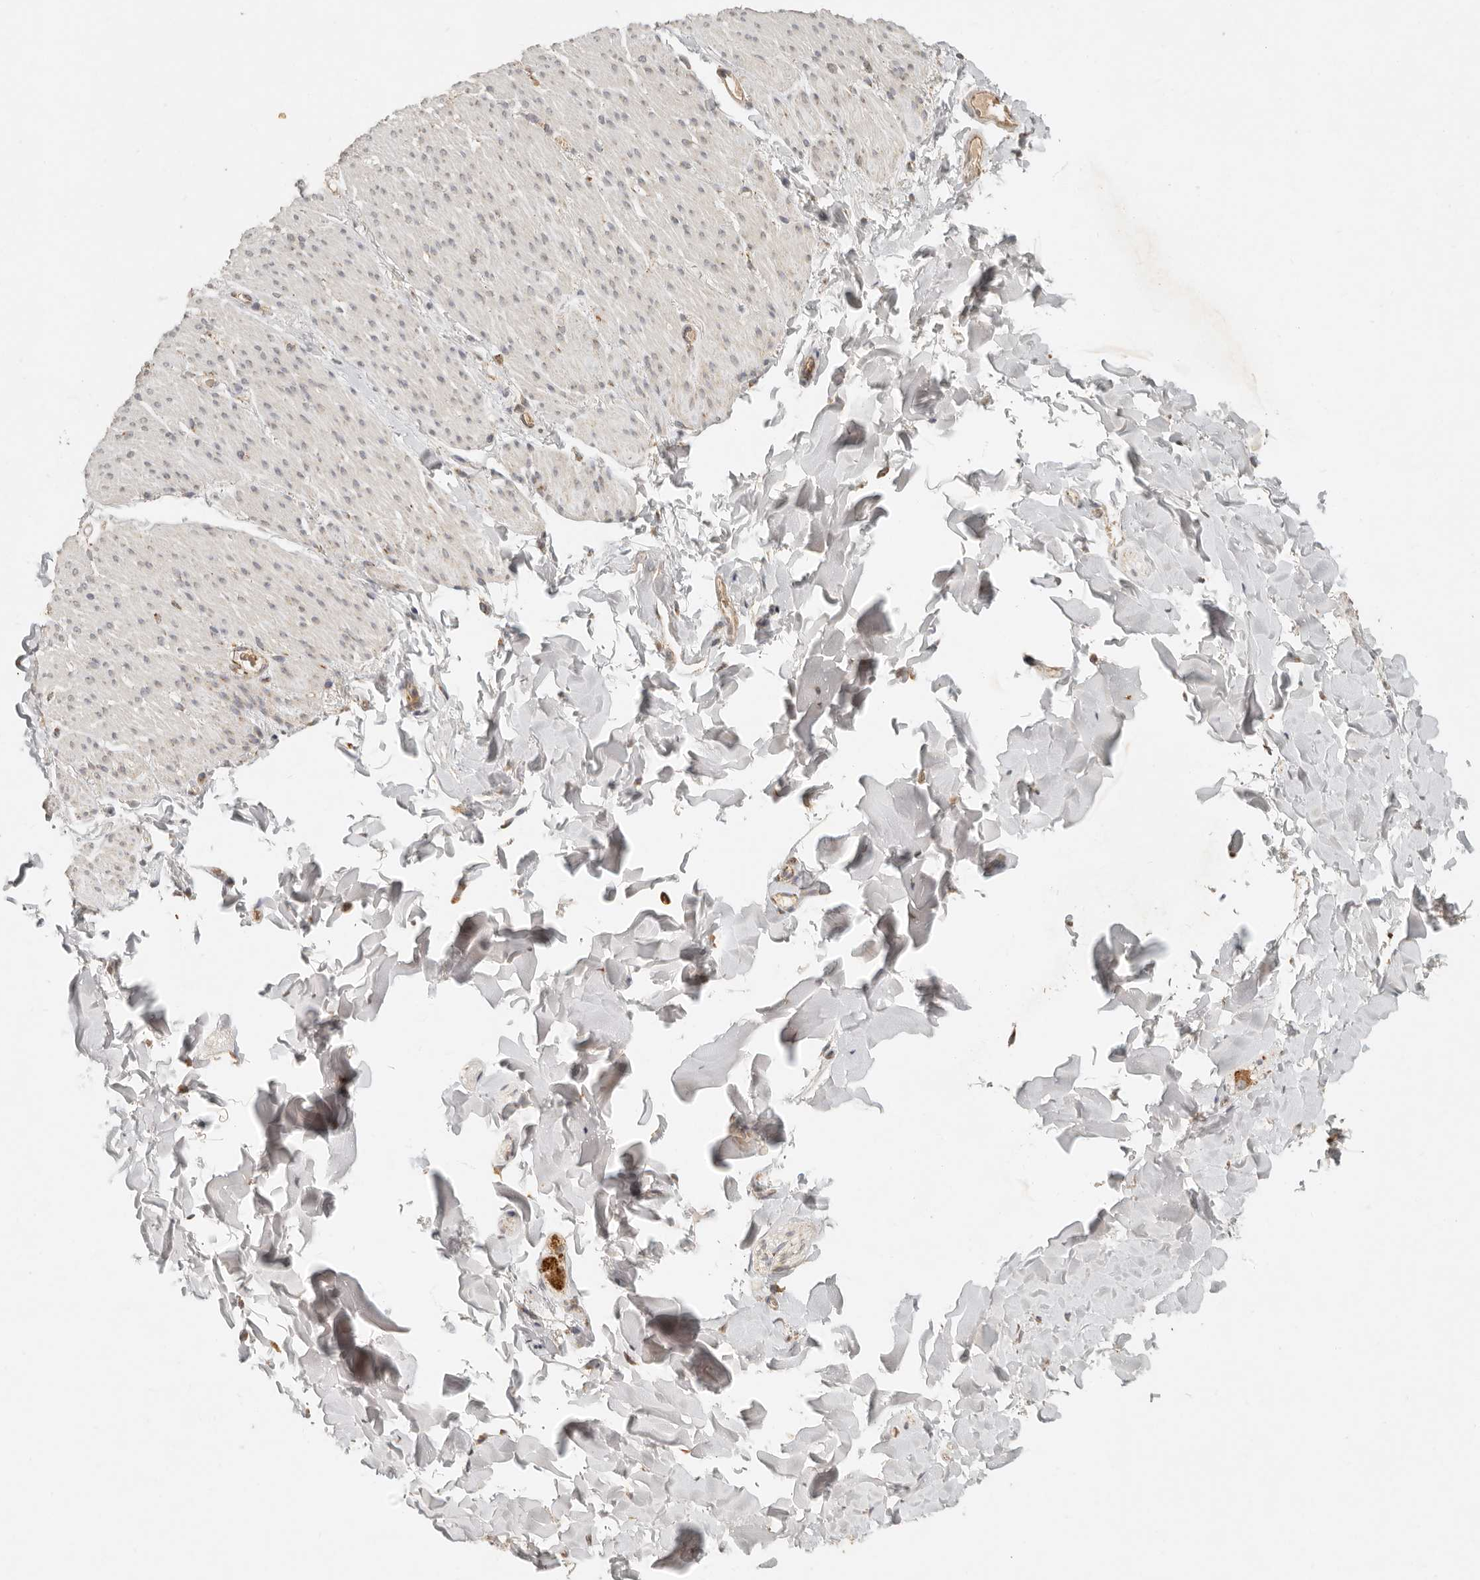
{"staining": {"intensity": "weak", "quantity": "<25%", "location": "cytoplasmic/membranous"}, "tissue": "smooth muscle", "cell_type": "Smooth muscle cells", "image_type": "normal", "snomed": [{"axis": "morphology", "description": "Normal tissue, NOS"}, {"axis": "topography", "description": "Colon"}, {"axis": "topography", "description": "Peripheral nerve tissue"}], "caption": "Immunohistochemical staining of unremarkable smooth muscle exhibits no significant expression in smooth muscle cells.", "gene": "MRPL55", "patient": {"sex": "female", "age": 61}}